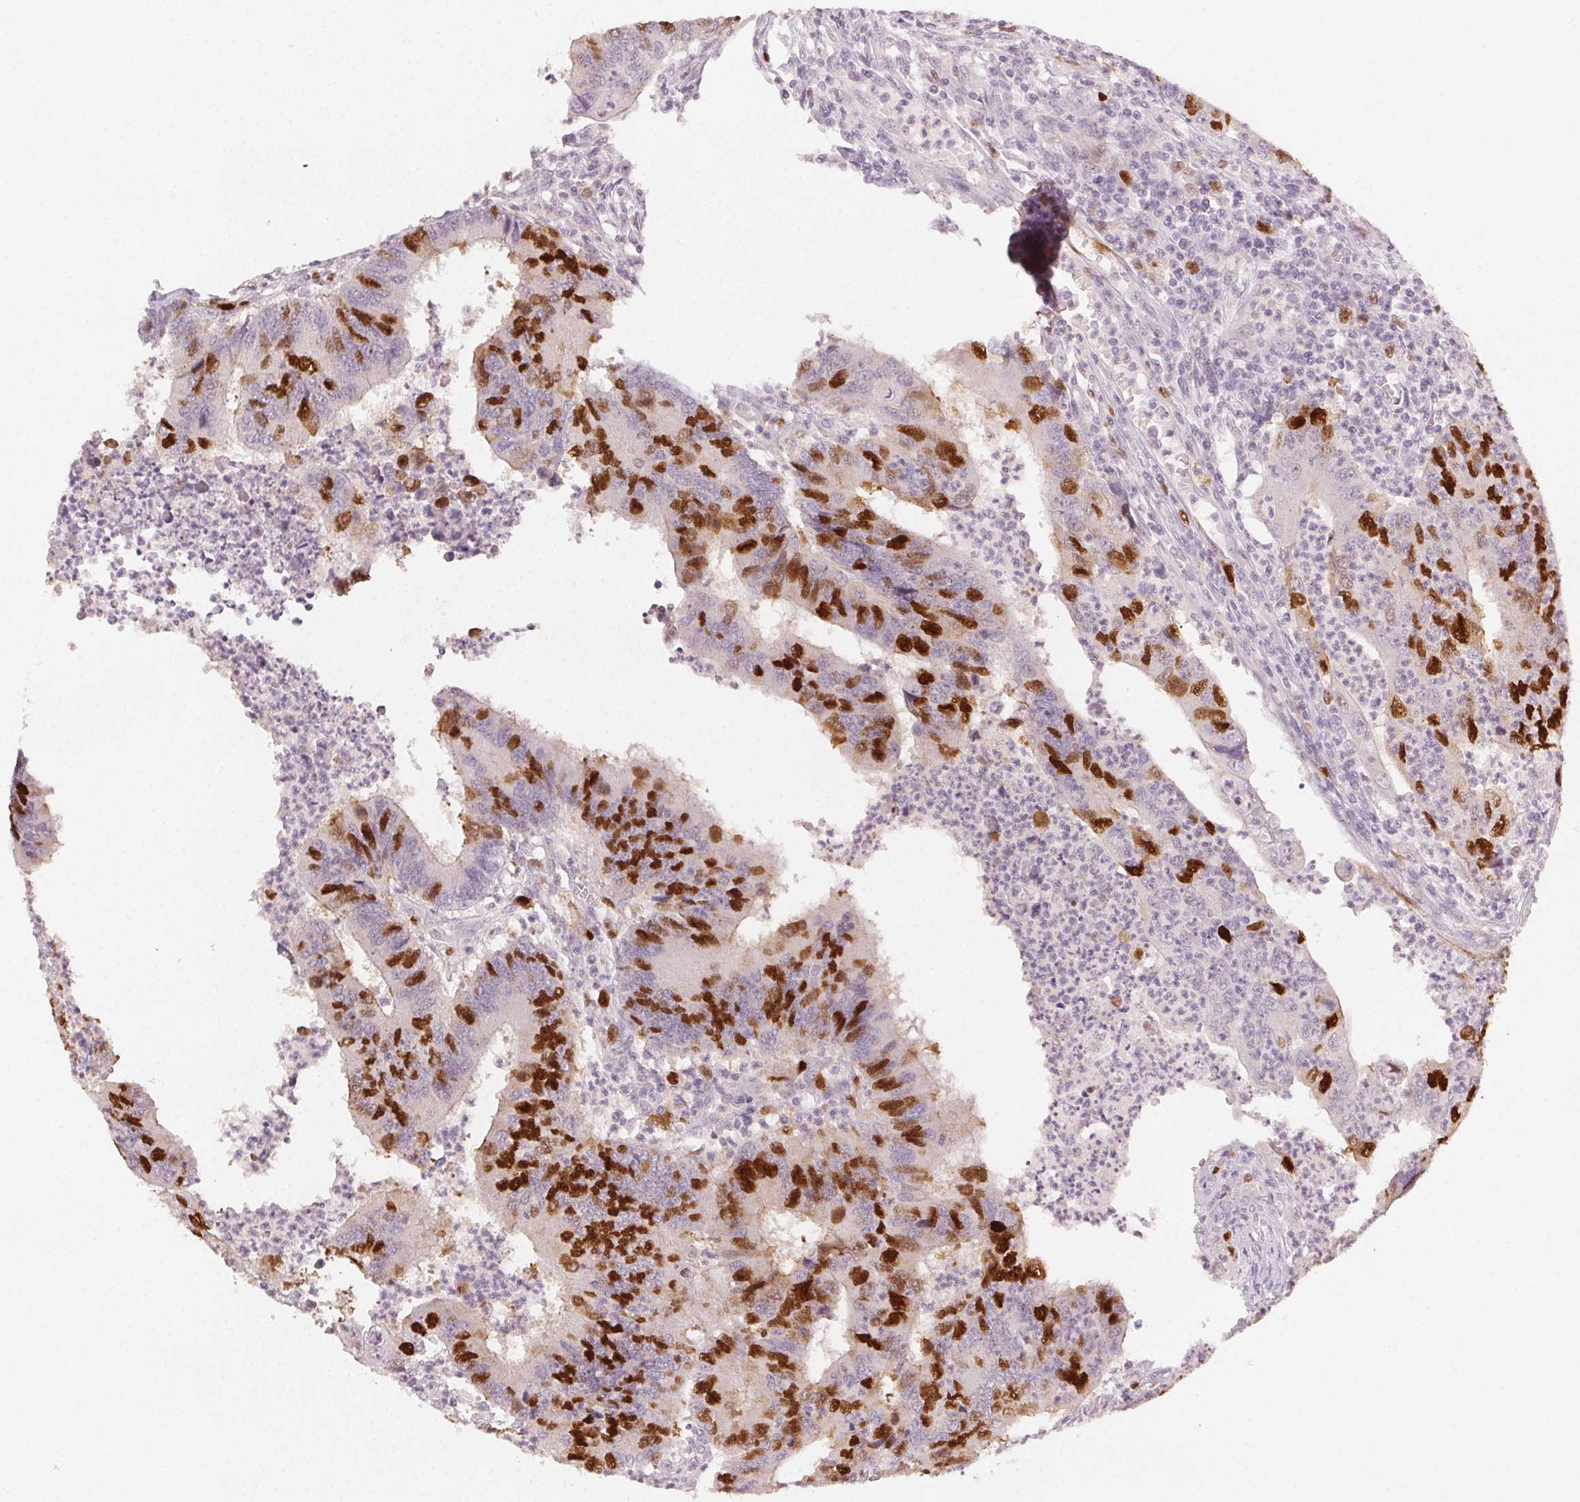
{"staining": {"intensity": "moderate", "quantity": "25%-75%", "location": "nuclear"}, "tissue": "colorectal cancer", "cell_type": "Tumor cells", "image_type": "cancer", "snomed": [{"axis": "morphology", "description": "Adenocarcinoma, NOS"}, {"axis": "topography", "description": "Colon"}], "caption": "A medium amount of moderate nuclear positivity is appreciated in about 25%-75% of tumor cells in colorectal adenocarcinoma tissue.", "gene": "ANLN", "patient": {"sex": "female", "age": 67}}